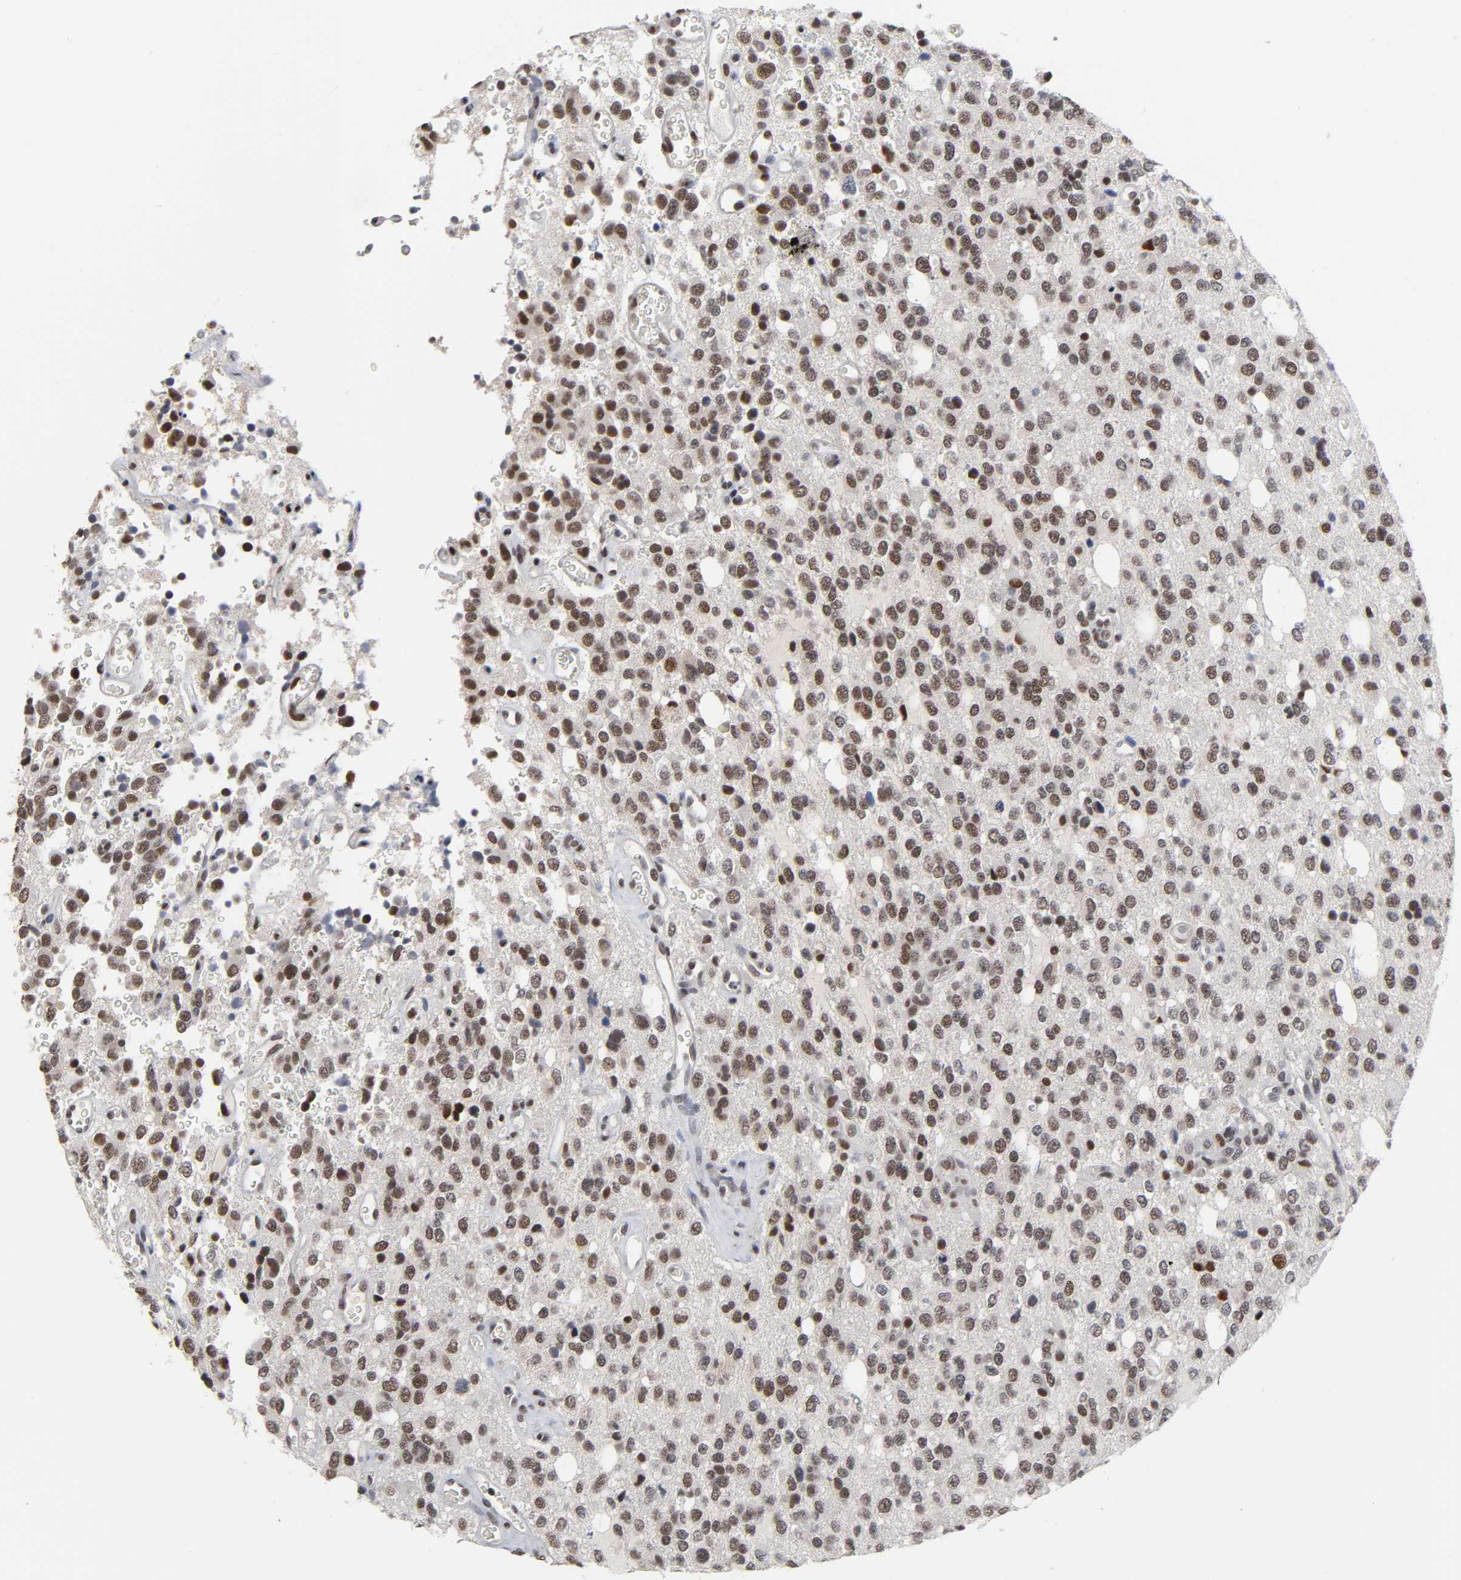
{"staining": {"intensity": "moderate", "quantity": ">75%", "location": "nuclear"}, "tissue": "glioma", "cell_type": "Tumor cells", "image_type": "cancer", "snomed": [{"axis": "morphology", "description": "Glioma, malignant, High grade"}, {"axis": "topography", "description": "Brain"}], "caption": "Malignant glioma (high-grade) stained with a brown dye displays moderate nuclear positive expression in approximately >75% of tumor cells.", "gene": "TRIM33", "patient": {"sex": "male", "age": 47}}